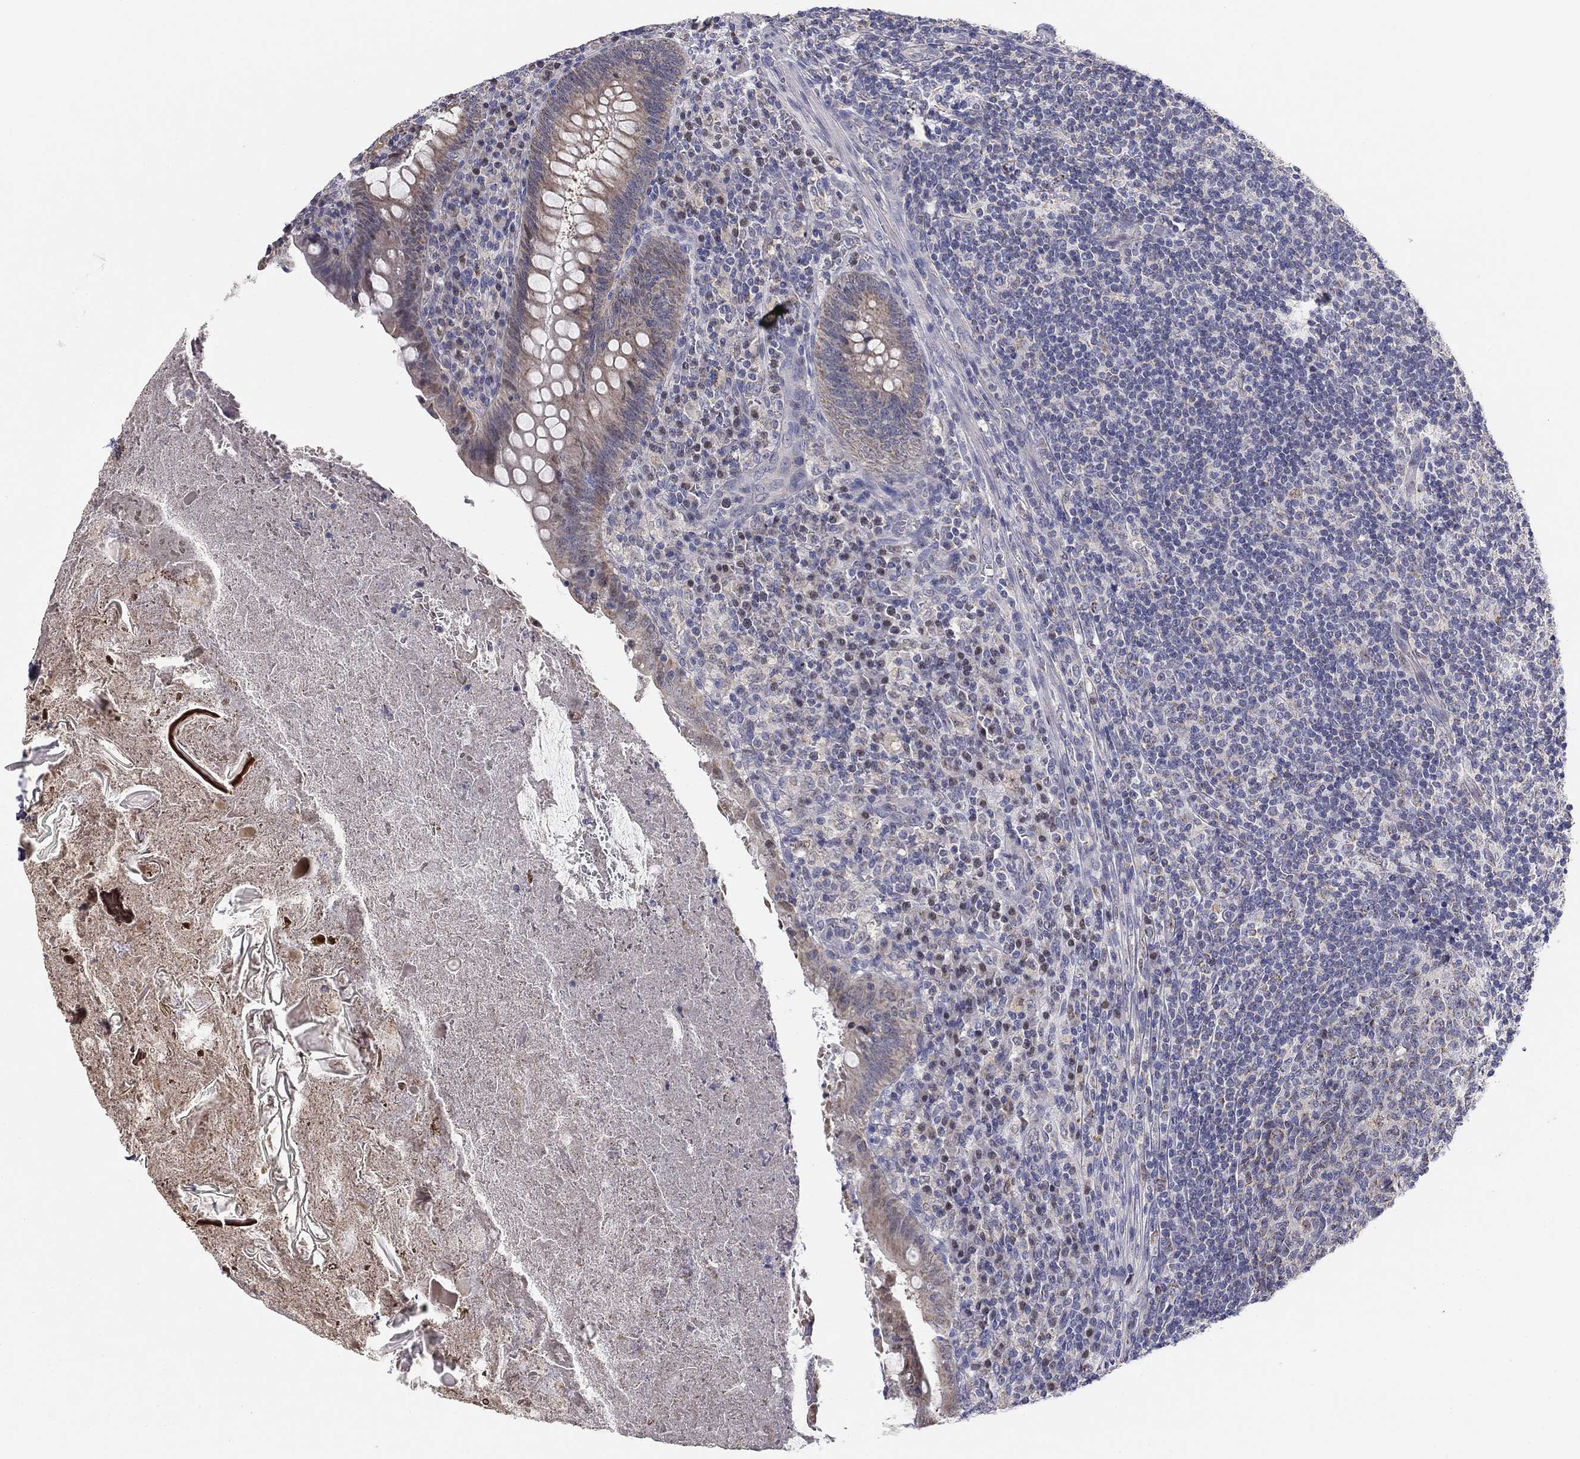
{"staining": {"intensity": "negative", "quantity": "none", "location": "none"}, "tissue": "appendix", "cell_type": "Glandular cells", "image_type": "normal", "snomed": [{"axis": "morphology", "description": "Normal tissue, NOS"}, {"axis": "topography", "description": "Appendix"}], "caption": "Immunohistochemistry (IHC) micrograph of normal human appendix stained for a protein (brown), which exhibits no positivity in glandular cells. The staining was performed using DAB (3,3'-diaminobenzidine) to visualize the protein expression in brown, while the nuclei were stained in blue with hematoxylin (Magnification: 20x).", "gene": "SLC2A9", "patient": {"sex": "male", "age": 47}}